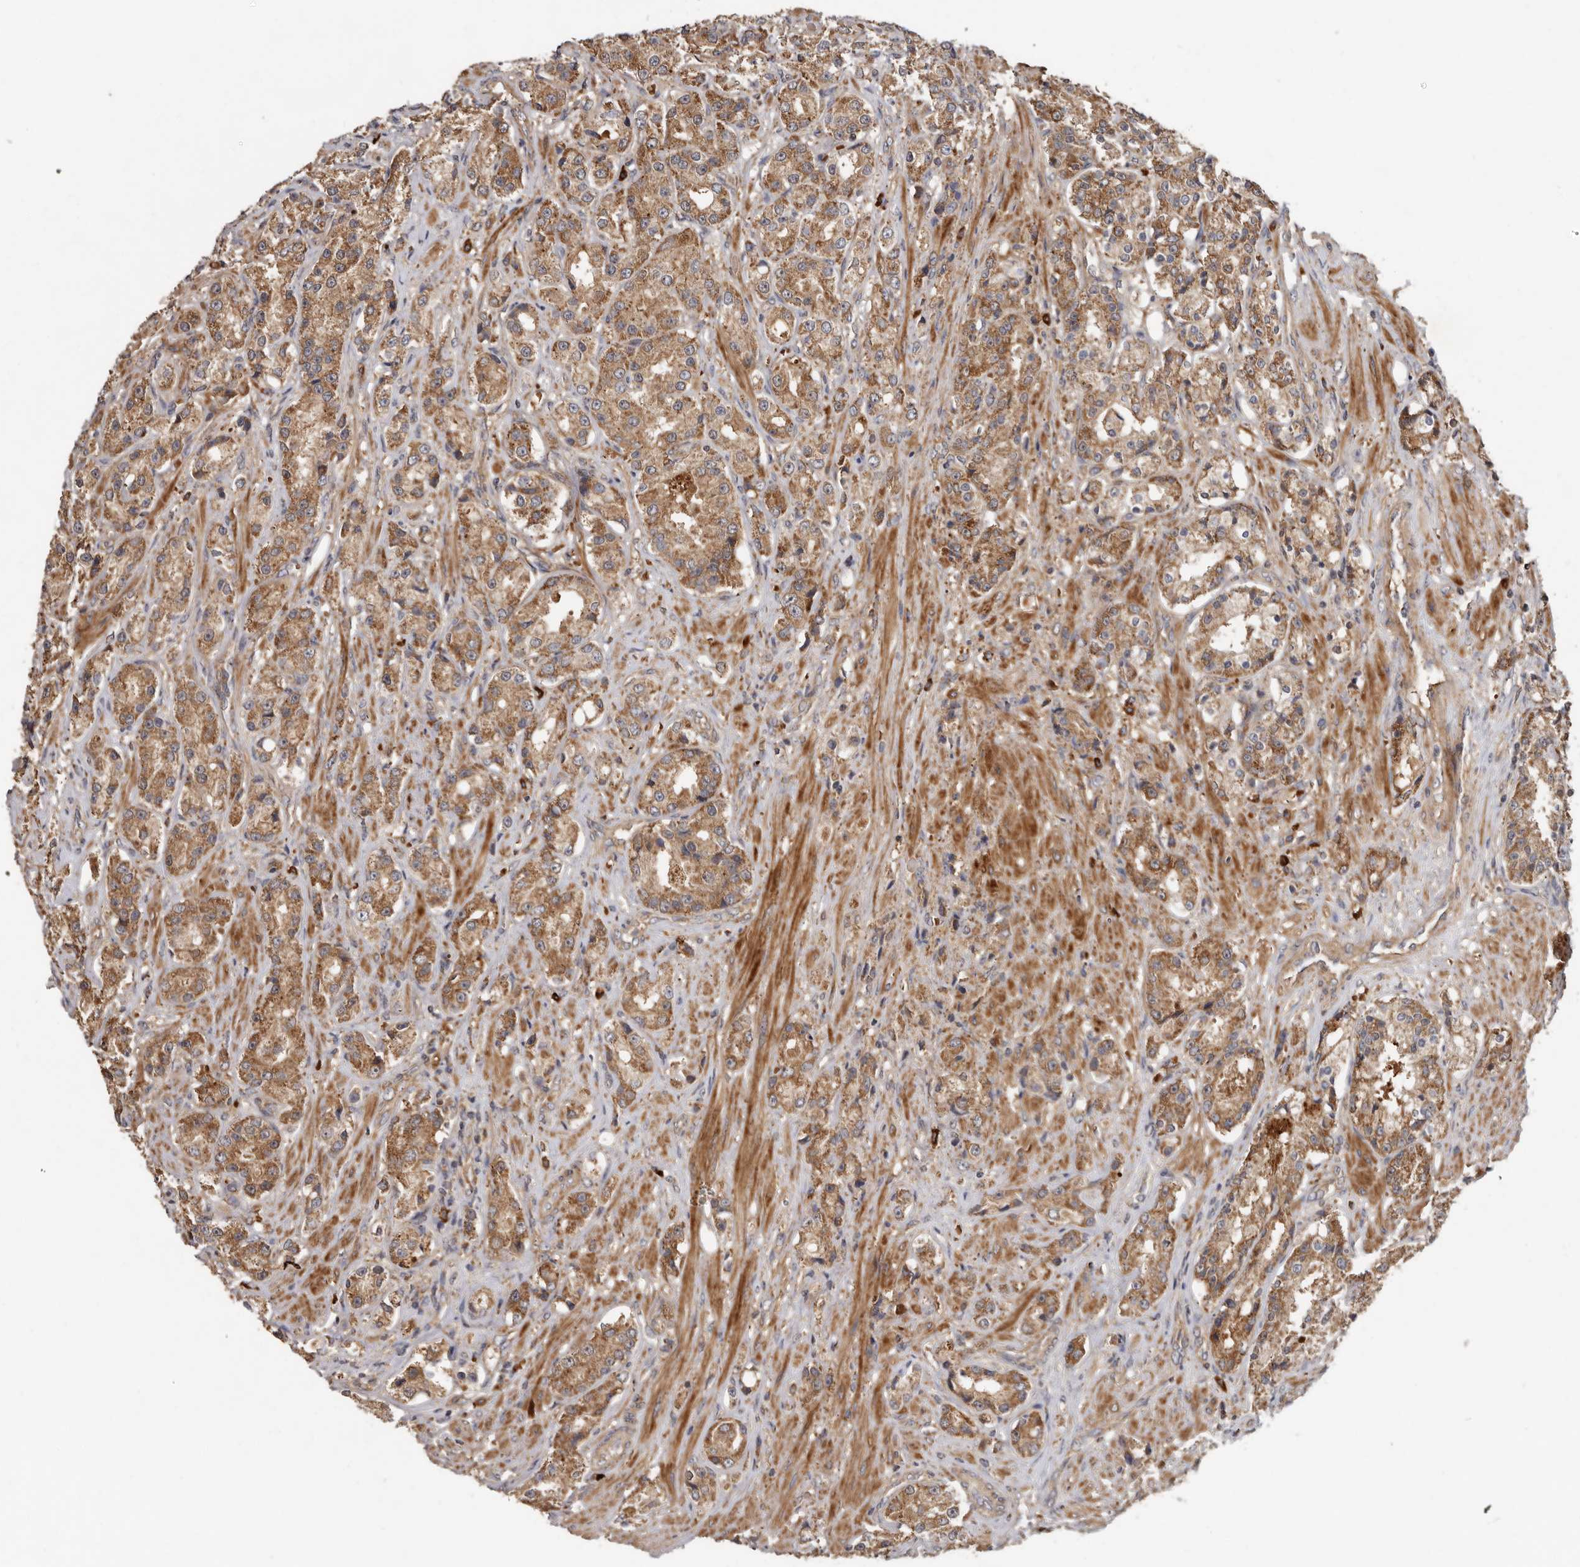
{"staining": {"intensity": "moderate", "quantity": ">75%", "location": "cytoplasmic/membranous"}, "tissue": "prostate cancer", "cell_type": "Tumor cells", "image_type": "cancer", "snomed": [{"axis": "morphology", "description": "Adenocarcinoma, High grade"}, {"axis": "topography", "description": "Prostate"}], "caption": "IHC micrograph of human high-grade adenocarcinoma (prostate) stained for a protein (brown), which demonstrates medium levels of moderate cytoplasmic/membranous staining in about >75% of tumor cells.", "gene": "GOT1L1", "patient": {"sex": "male", "age": 60}}